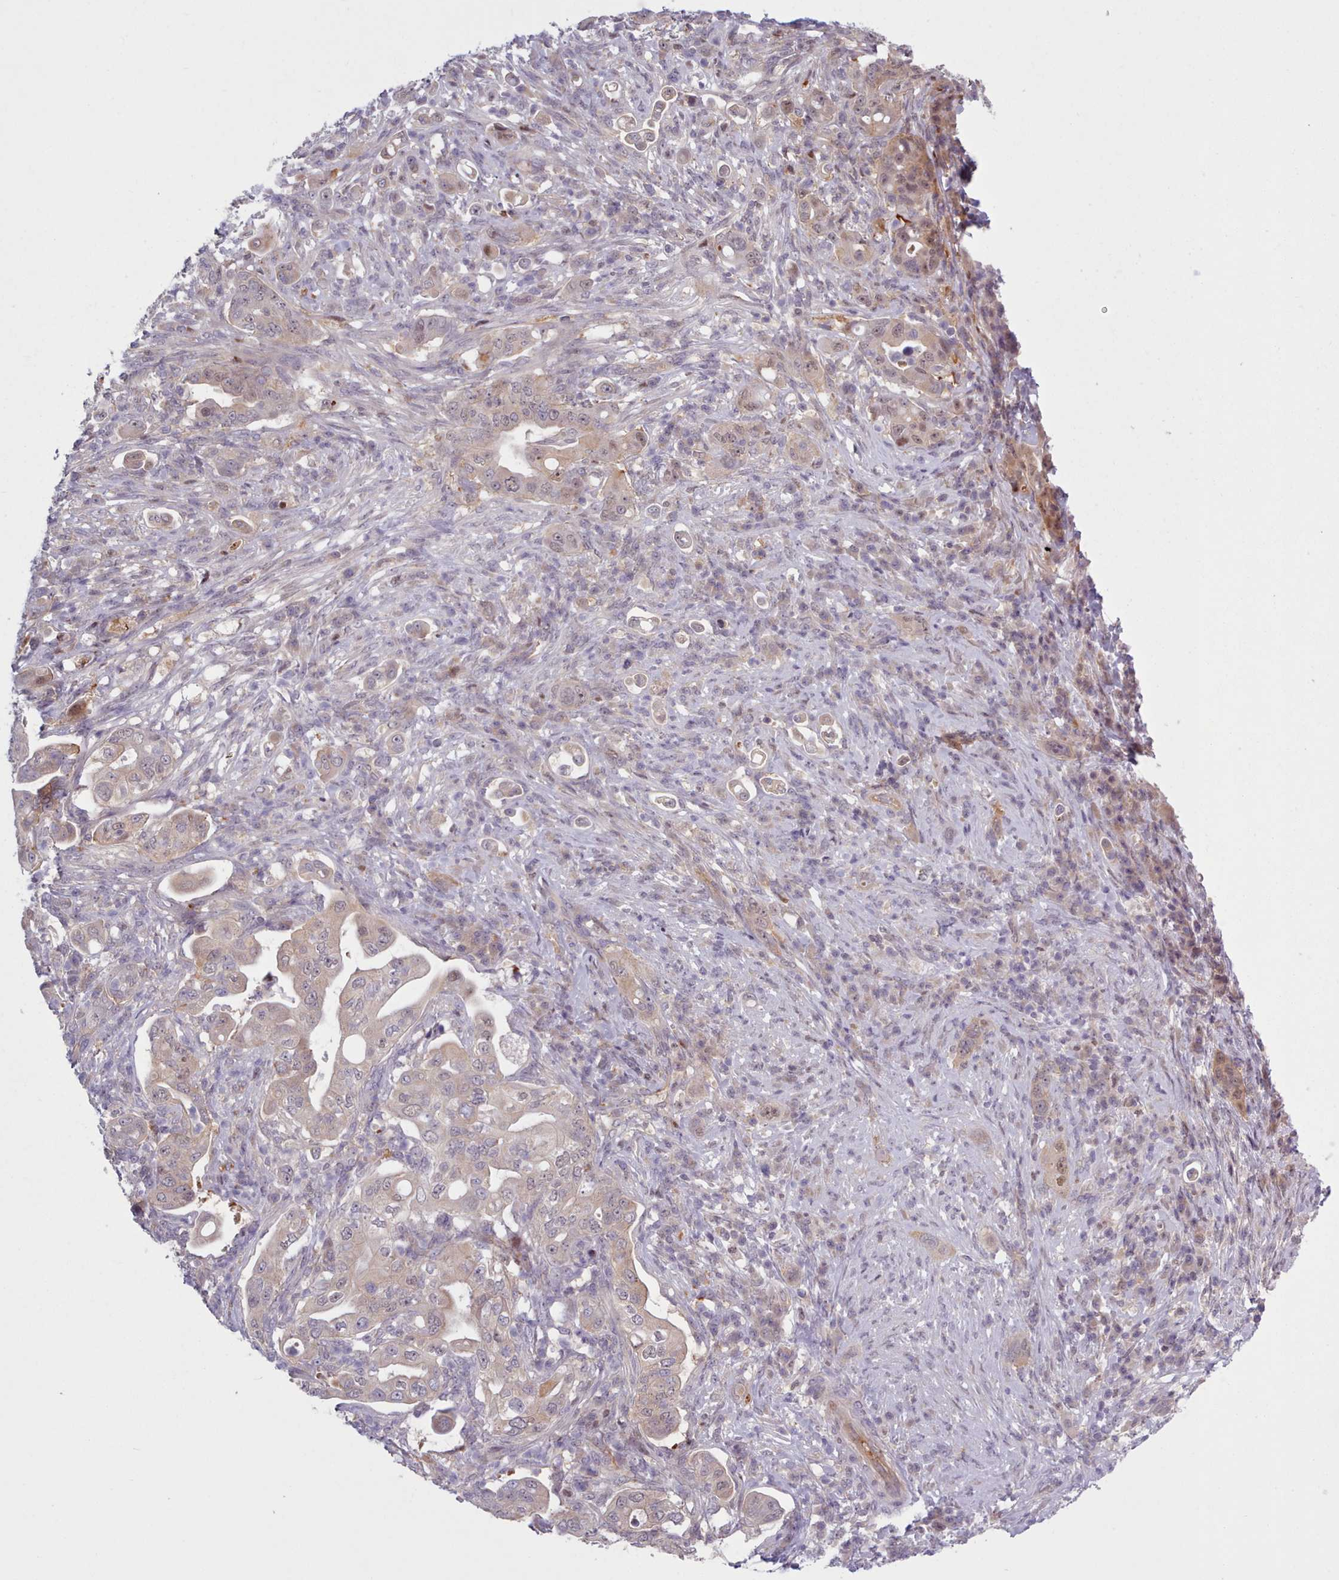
{"staining": {"intensity": "weak", "quantity": "25%-75%", "location": "cytoplasmic/membranous,nuclear"}, "tissue": "pancreatic cancer", "cell_type": "Tumor cells", "image_type": "cancer", "snomed": [{"axis": "morphology", "description": "Normal tissue, NOS"}, {"axis": "morphology", "description": "Adenocarcinoma, NOS"}, {"axis": "topography", "description": "Lymph node"}, {"axis": "topography", "description": "Pancreas"}], "caption": "Protein expression analysis of pancreatic adenocarcinoma demonstrates weak cytoplasmic/membranous and nuclear expression in about 25%-75% of tumor cells.", "gene": "KBTBD7", "patient": {"sex": "female", "age": 67}}